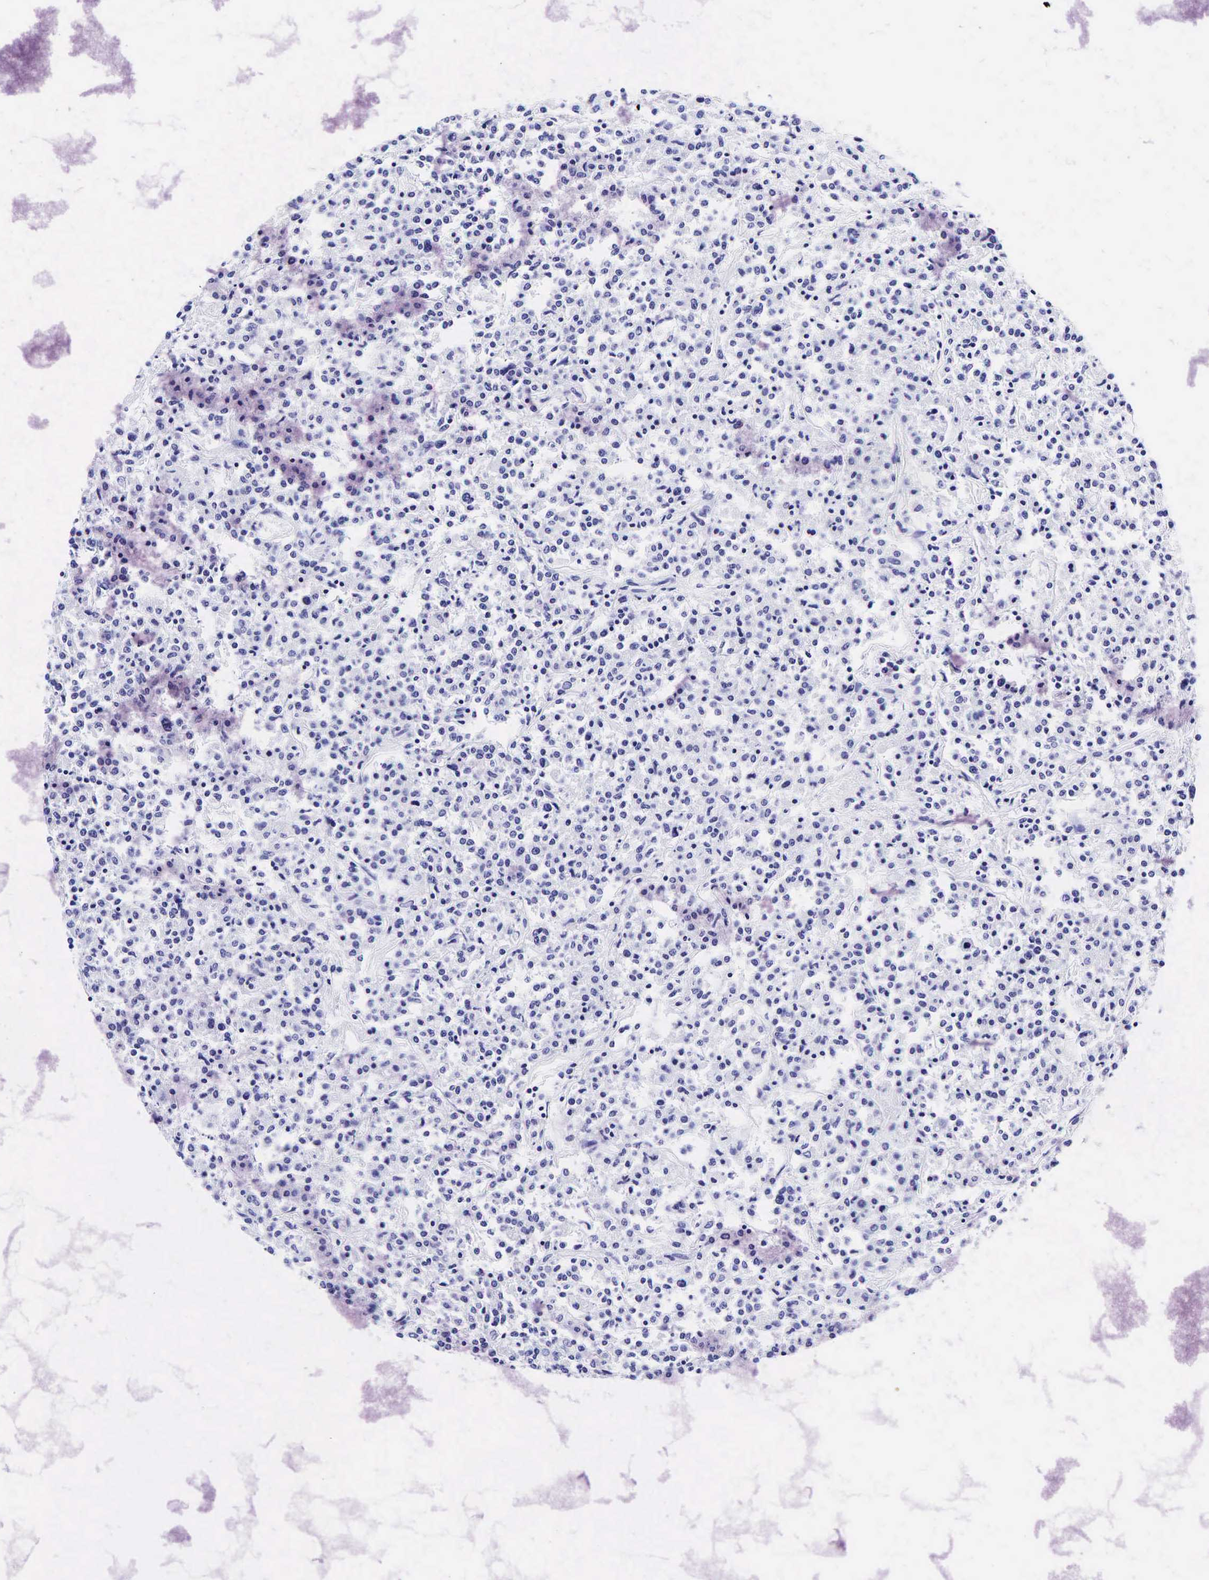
{"staining": {"intensity": "negative", "quantity": "none", "location": "none"}, "tissue": "lymphoma", "cell_type": "Tumor cells", "image_type": "cancer", "snomed": [{"axis": "morphology", "description": "Malignant lymphoma, non-Hodgkin's type, Low grade"}, {"axis": "topography", "description": "Small intestine"}], "caption": "Tumor cells show no significant protein positivity in malignant lymphoma, non-Hodgkin's type (low-grade). Nuclei are stained in blue.", "gene": "GCG", "patient": {"sex": "female", "age": 59}}